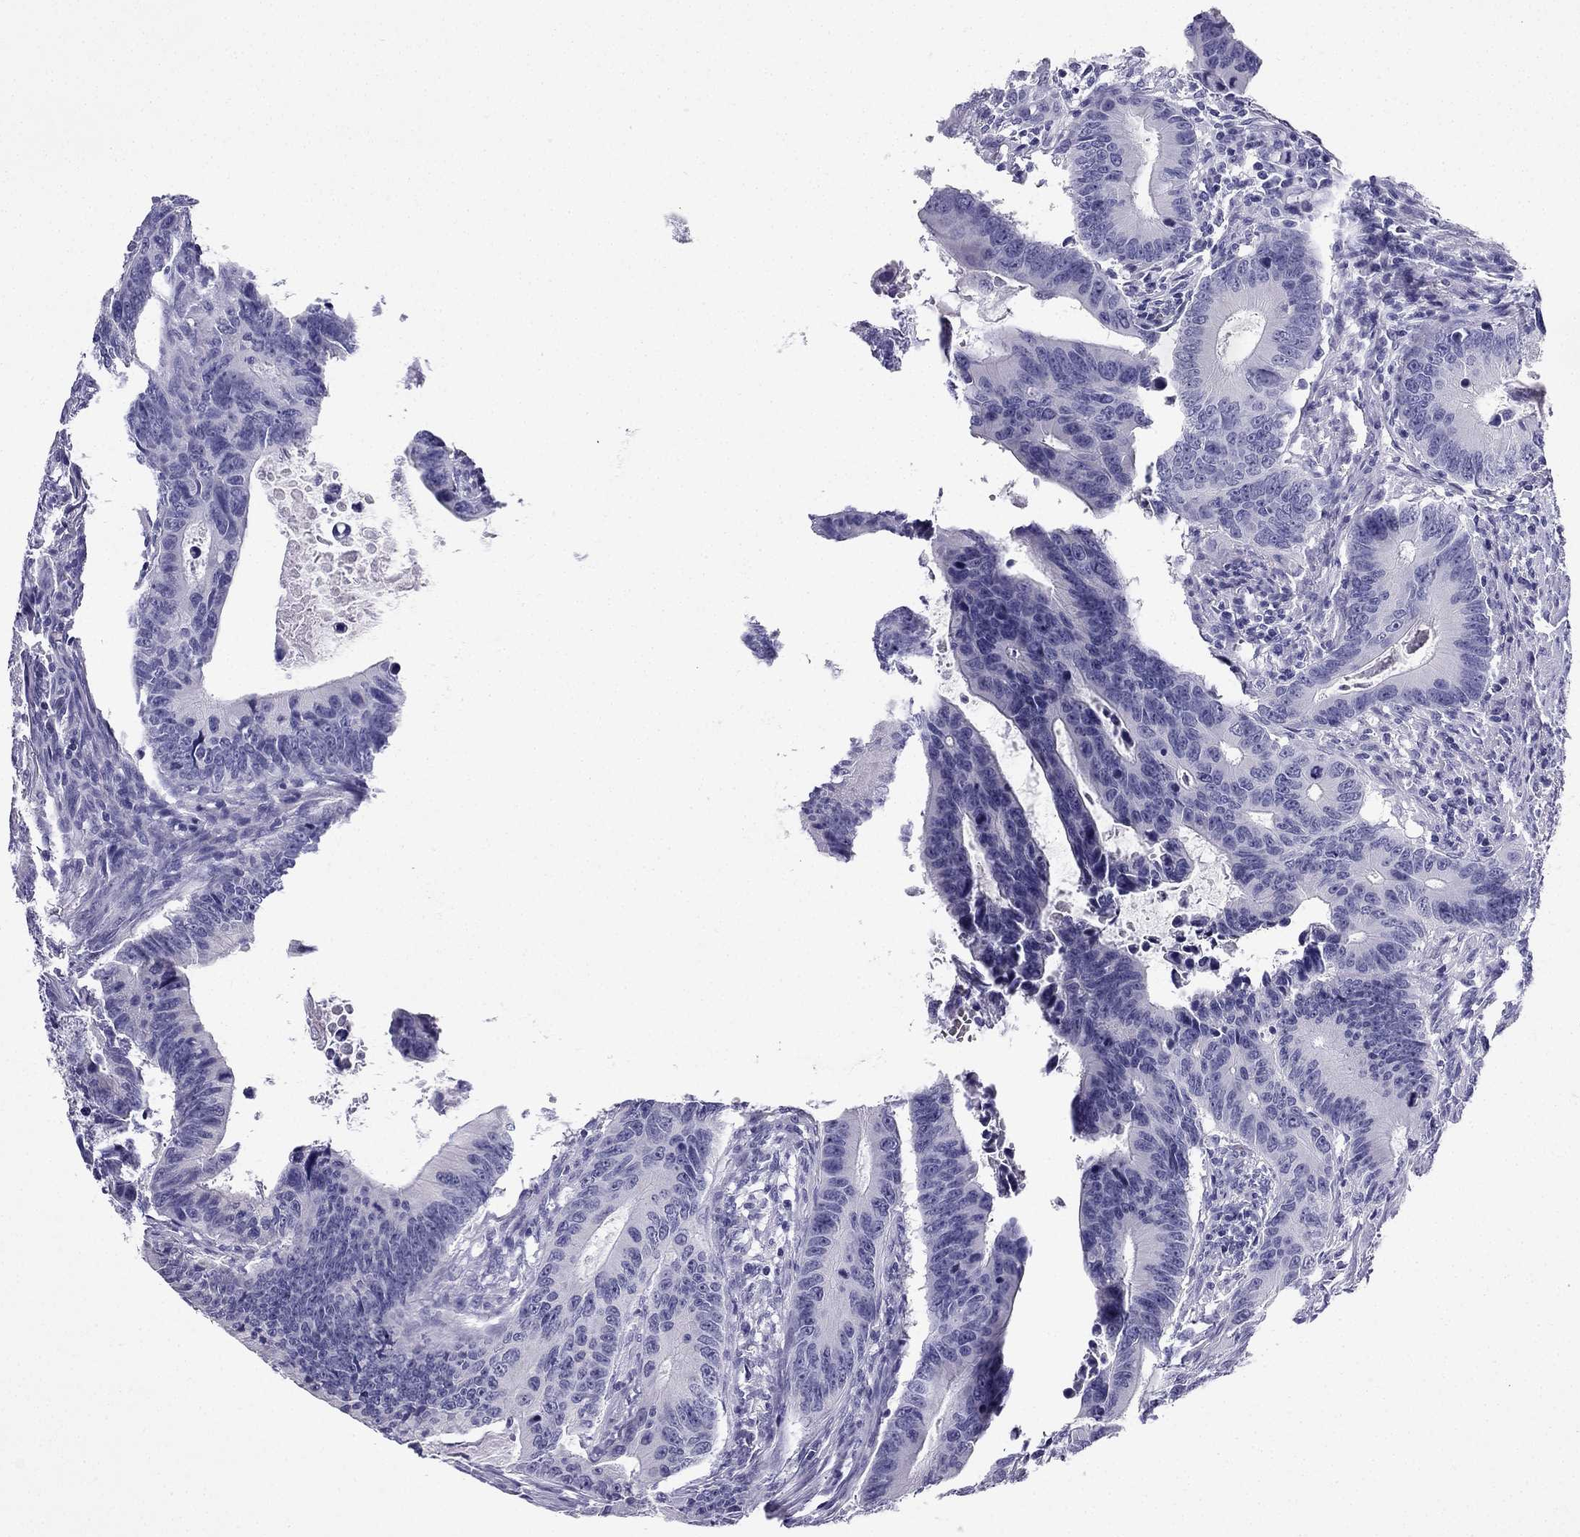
{"staining": {"intensity": "negative", "quantity": "none", "location": "none"}, "tissue": "colorectal cancer", "cell_type": "Tumor cells", "image_type": "cancer", "snomed": [{"axis": "morphology", "description": "Adenocarcinoma, NOS"}, {"axis": "topography", "description": "Colon"}], "caption": "An image of human colorectal adenocarcinoma is negative for staining in tumor cells.", "gene": "NPTX1", "patient": {"sex": "female", "age": 87}}